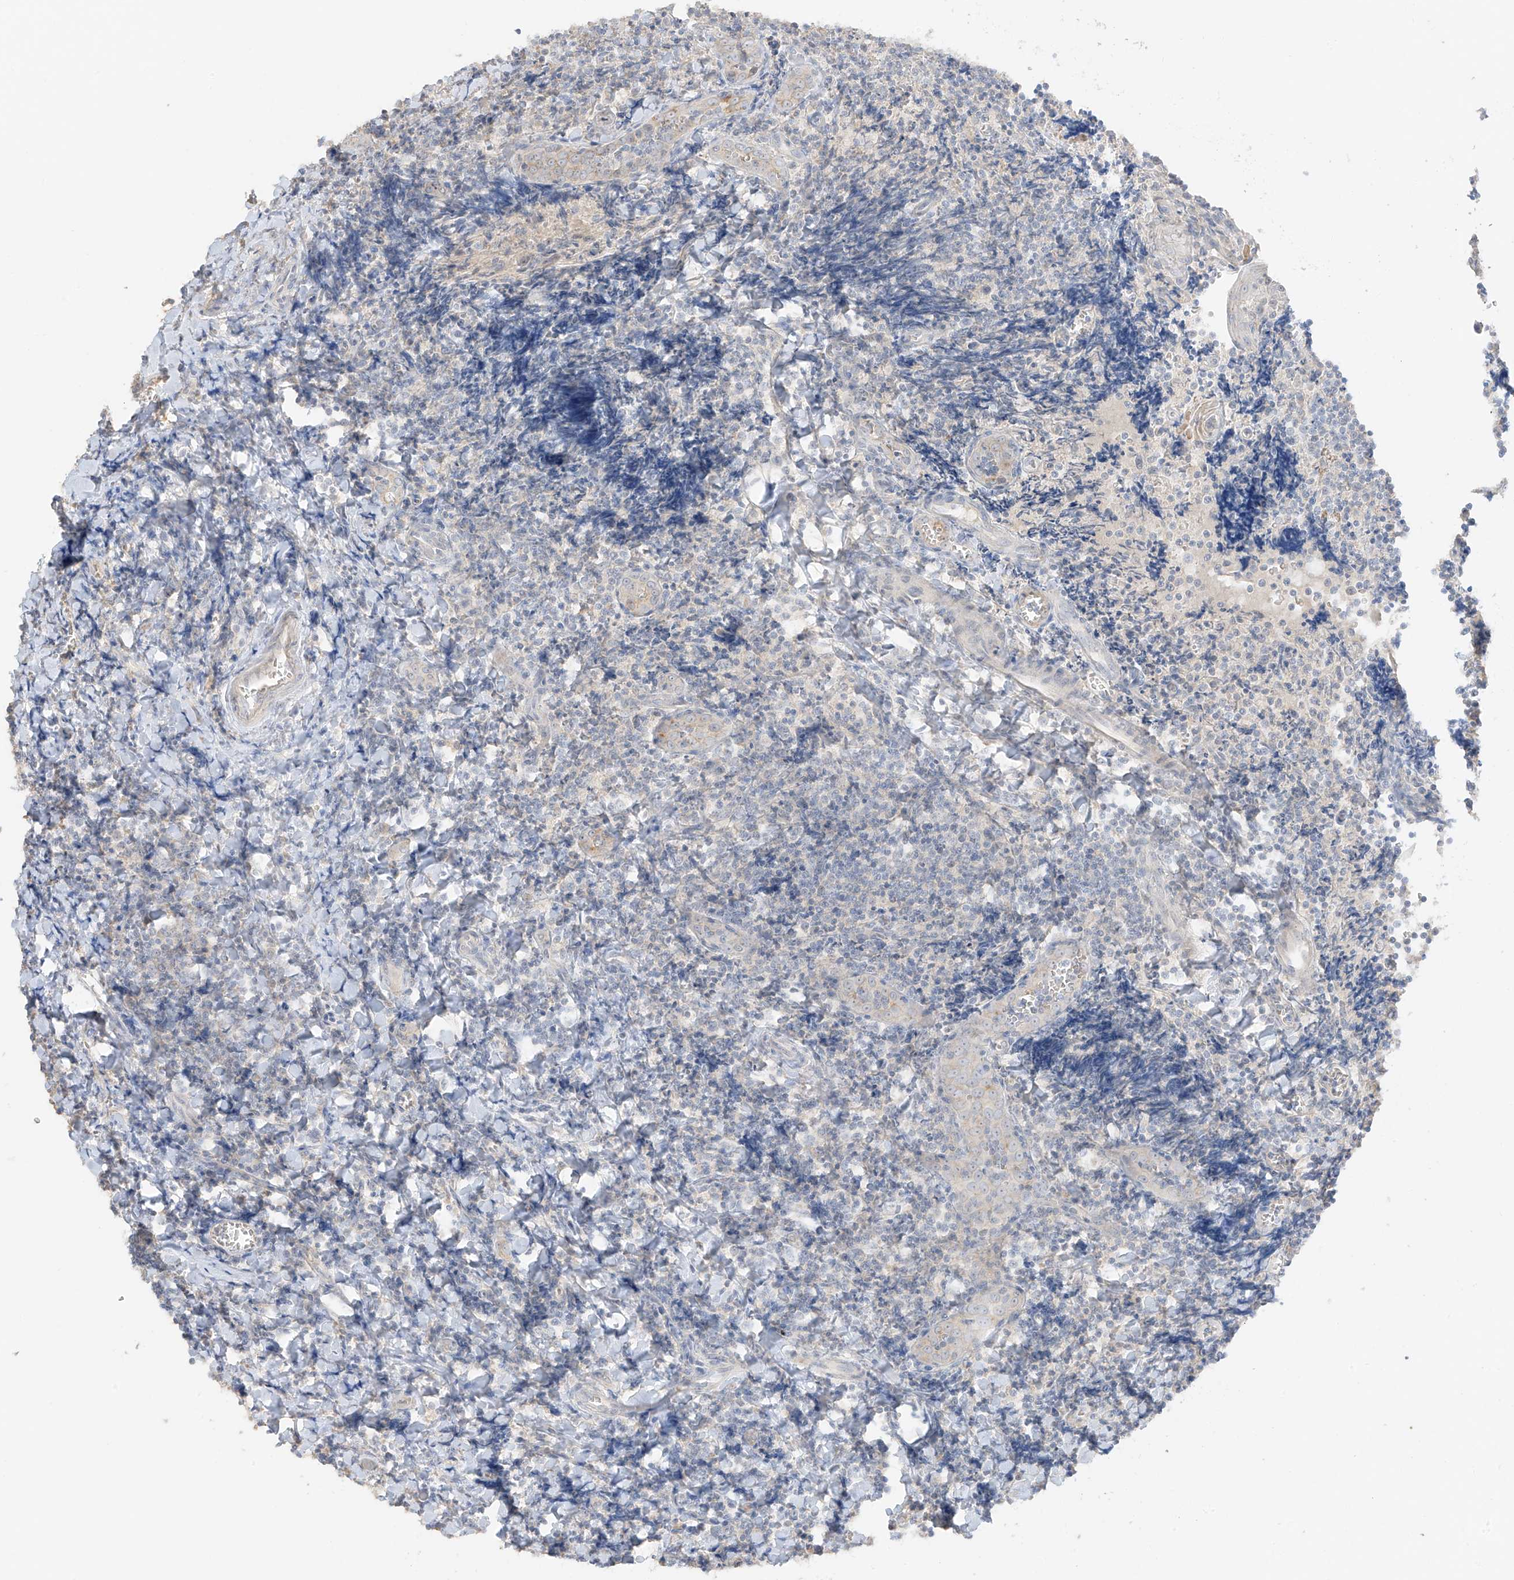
{"staining": {"intensity": "negative", "quantity": "none", "location": "none"}, "tissue": "tonsil", "cell_type": "Germinal center cells", "image_type": "normal", "snomed": [{"axis": "morphology", "description": "Normal tissue, NOS"}, {"axis": "topography", "description": "Tonsil"}], "caption": "Immunohistochemistry (IHC) histopathology image of normal tonsil: human tonsil stained with DAB (3,3'-diaminobenzidine) displays no significant protein expression in germinal center cells.", "gene": "ZBTB41", "patient": {"sex": "male", "age": 27}}